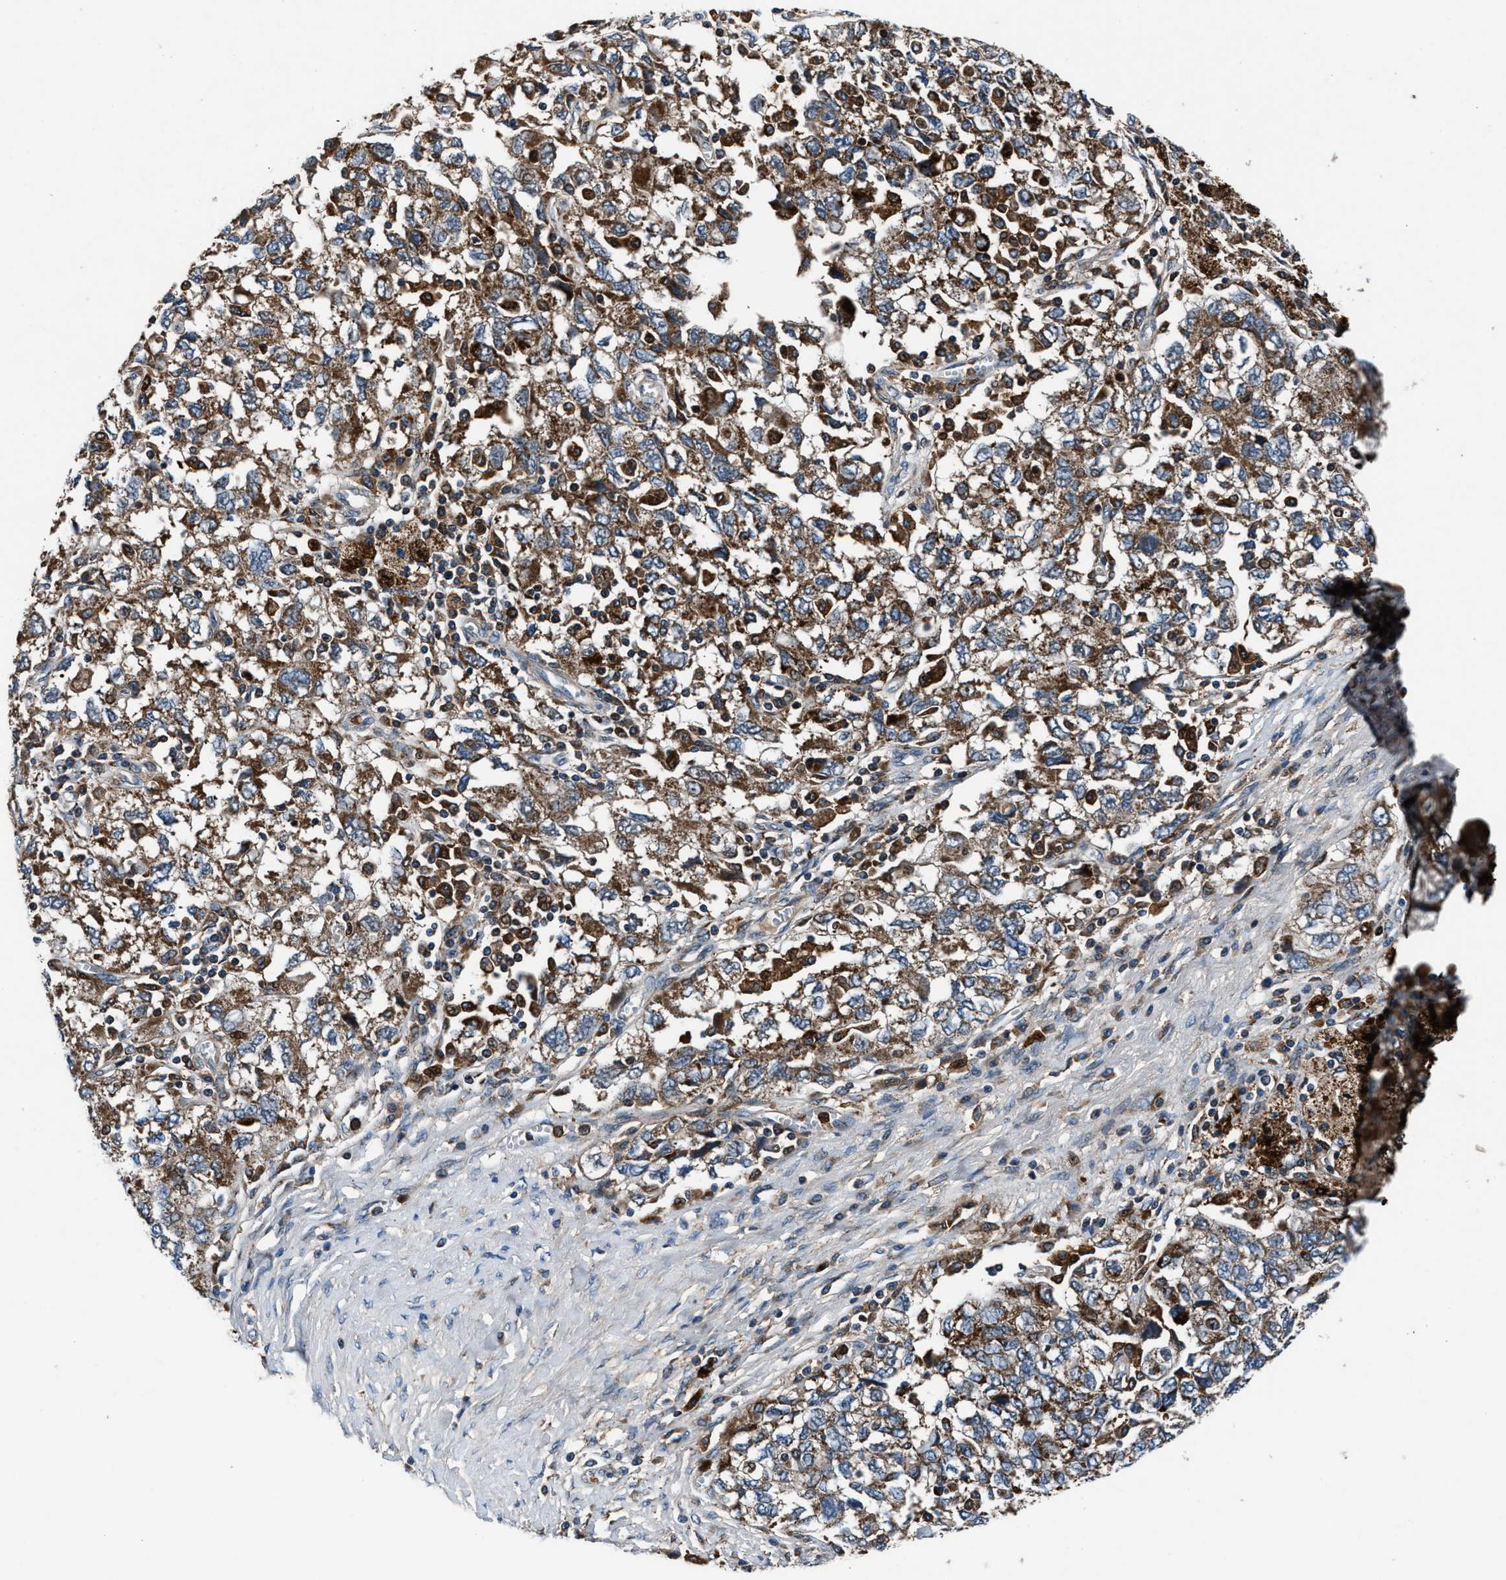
{"staining": {"intensity": "moderate", "quantity": ">75%", "location": "cytoplasmic/membranous"}, "tissue": "ovarian cancer", "cell_type": "Tumor cells", "image_type": "cancer", "snomed": [{"axis": "morphology", "description": "Carcinoma, NOS"}, {"axis": "morphology", "description": "Cystadenocarcinoma, serous, NOS"}, {"axis": "topography", "description": "Ovary"}], "caption": "An image of human ovarian serous cystadenocarcinoma stained for a protein exhibits moderate cytoplasmic/membranous brown staining in tumor cells.", "gene": "FAM221A", "patient": {"sex": "female", "age": 69}}